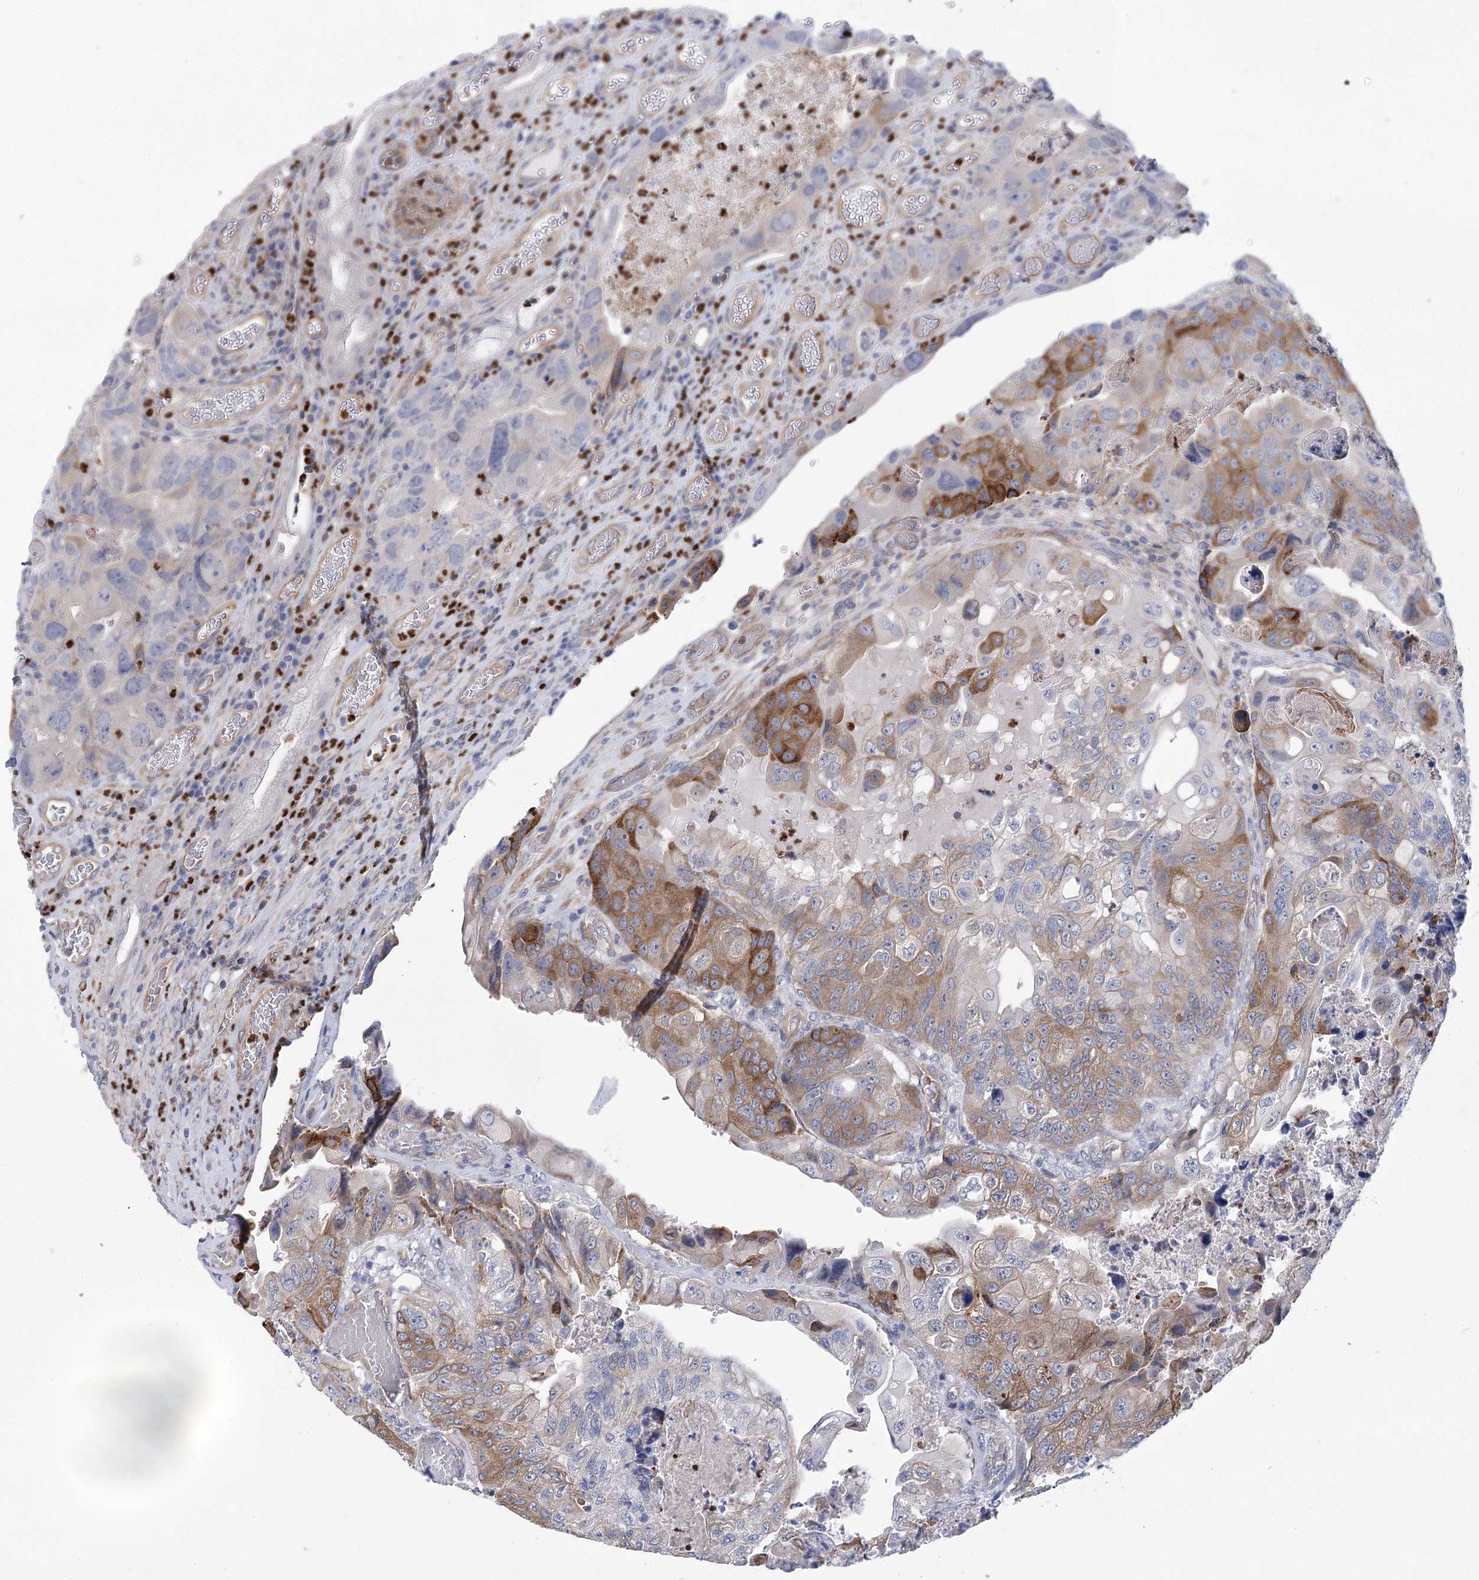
{"staining": {"intensity": "moderate", "quantity": "<25%", "location": "cytoplasmic/membranous"}, "tissue": "colorectal cancer", "cell_type": "Tumor cells", "image_type": "cancer", "snomed": [{"axis": "morphology", "description": "Adenocarcinoma, NOS"}, {"axis": "topography", "description": "Rectum"}], "caption": "An image of human adenocarcinoma (colorectal) stained for a protein exhibits moderate cytoplasmic/membranous brown staining in tumor cells.", "gene": "THAP6", "patient": {"sex": "male", "age": 63}}